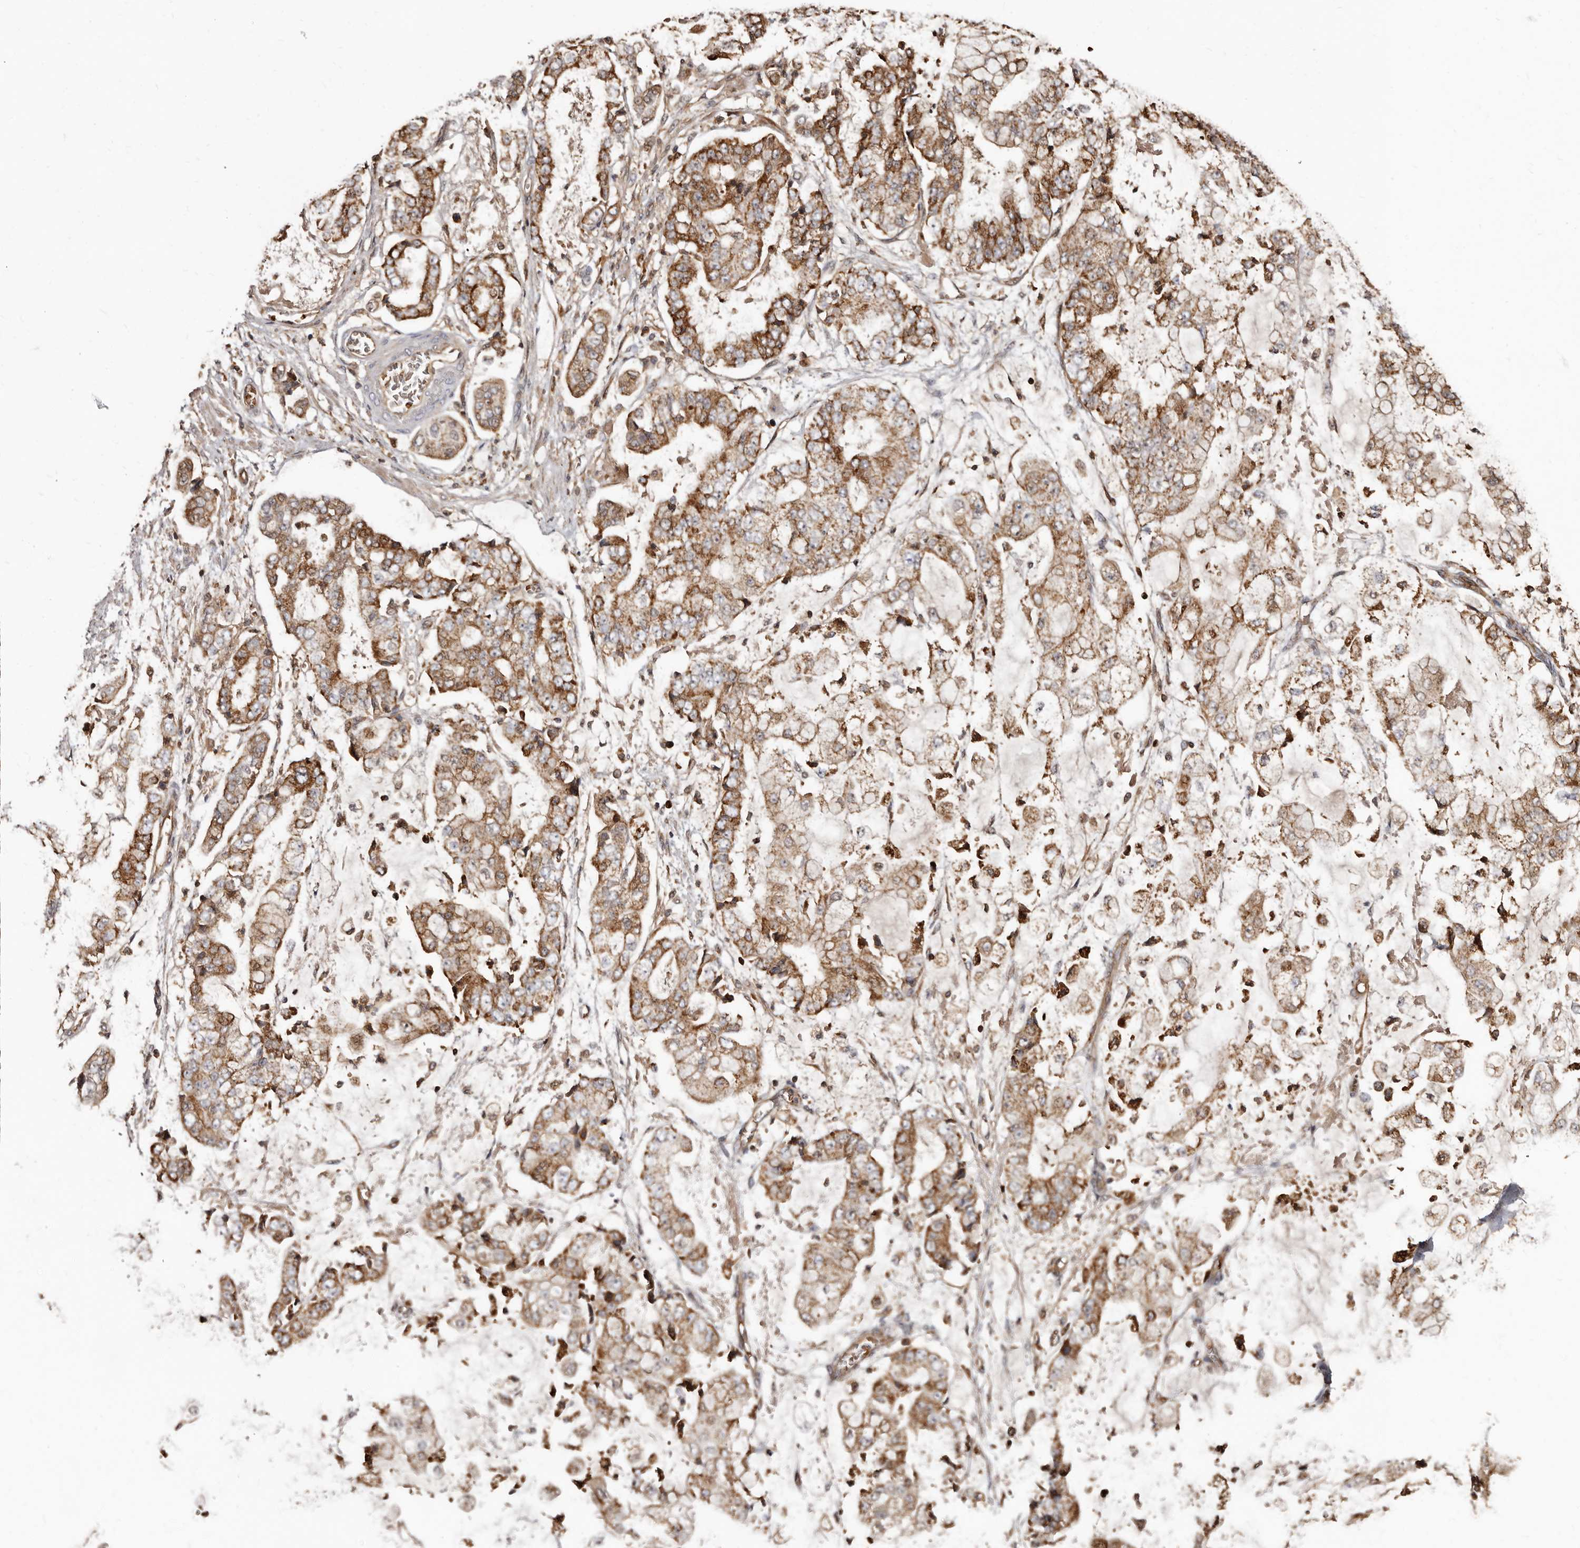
{"staining": {"intensity": "moderate", "quantity": ">75%", "location": "cytoplasmic/membranous"}, "tissue": "stomach cancer", "cell_type": "Tumor cells", "image_type": "cancer", "snomed": [{"axis": "morphology", "description": "Adenocarcinoma, NOS"}, {"axis": "topography", "description": "Stomach"}], "caption": "Adenocarcinoma (stomach) tissue reveals moderate cytoplasmic/membranous staining in approximately >75% of tumor cells, visualized by immunohistochemistry. The protein is shown in brown color, while the nuclei are stained blue.", "gene": "BAX", "patient": {"sex": "male", "age": 76}}